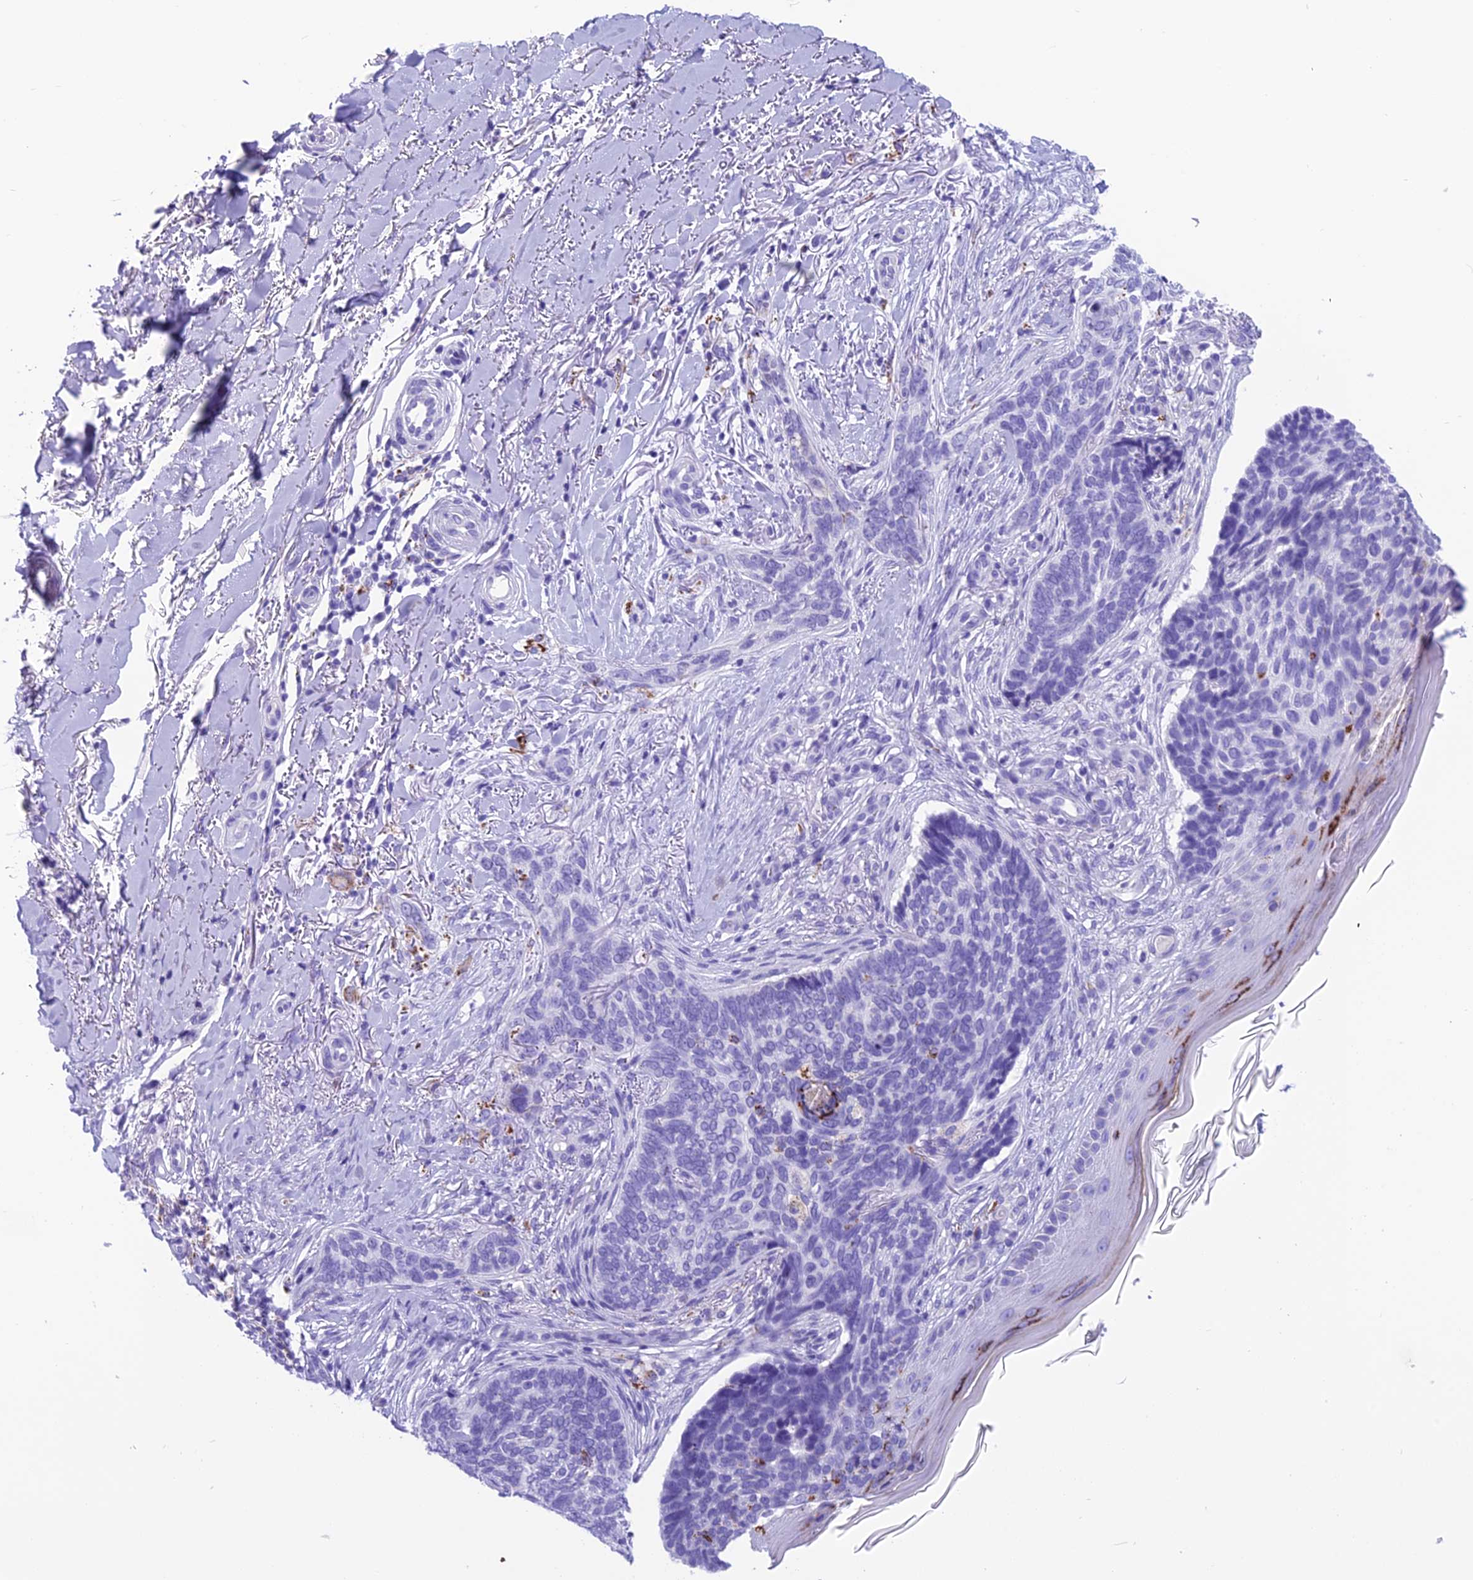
{"staining": {"intensity": "negative", "quantity": "none", "location": "none"}, "tissue": "skin cancer", "cell_type": "Tumor cells", "image_type": "cancer", "snomed": [{"axis": "morphology", "description": "Normal tissue, NOS"}, {"axis": "morphology", "description": "Basal cell carcinoma"}, {"axis": "topography", "description": "Skin"}], "caption": "Human skin cancer (basal cell carcinoma) stained for a protein using immunohistochemistry reveals no expression in tumor cells.", "gene": "TRAM1L1", "patient": {"sex": "female", "age": 67}}